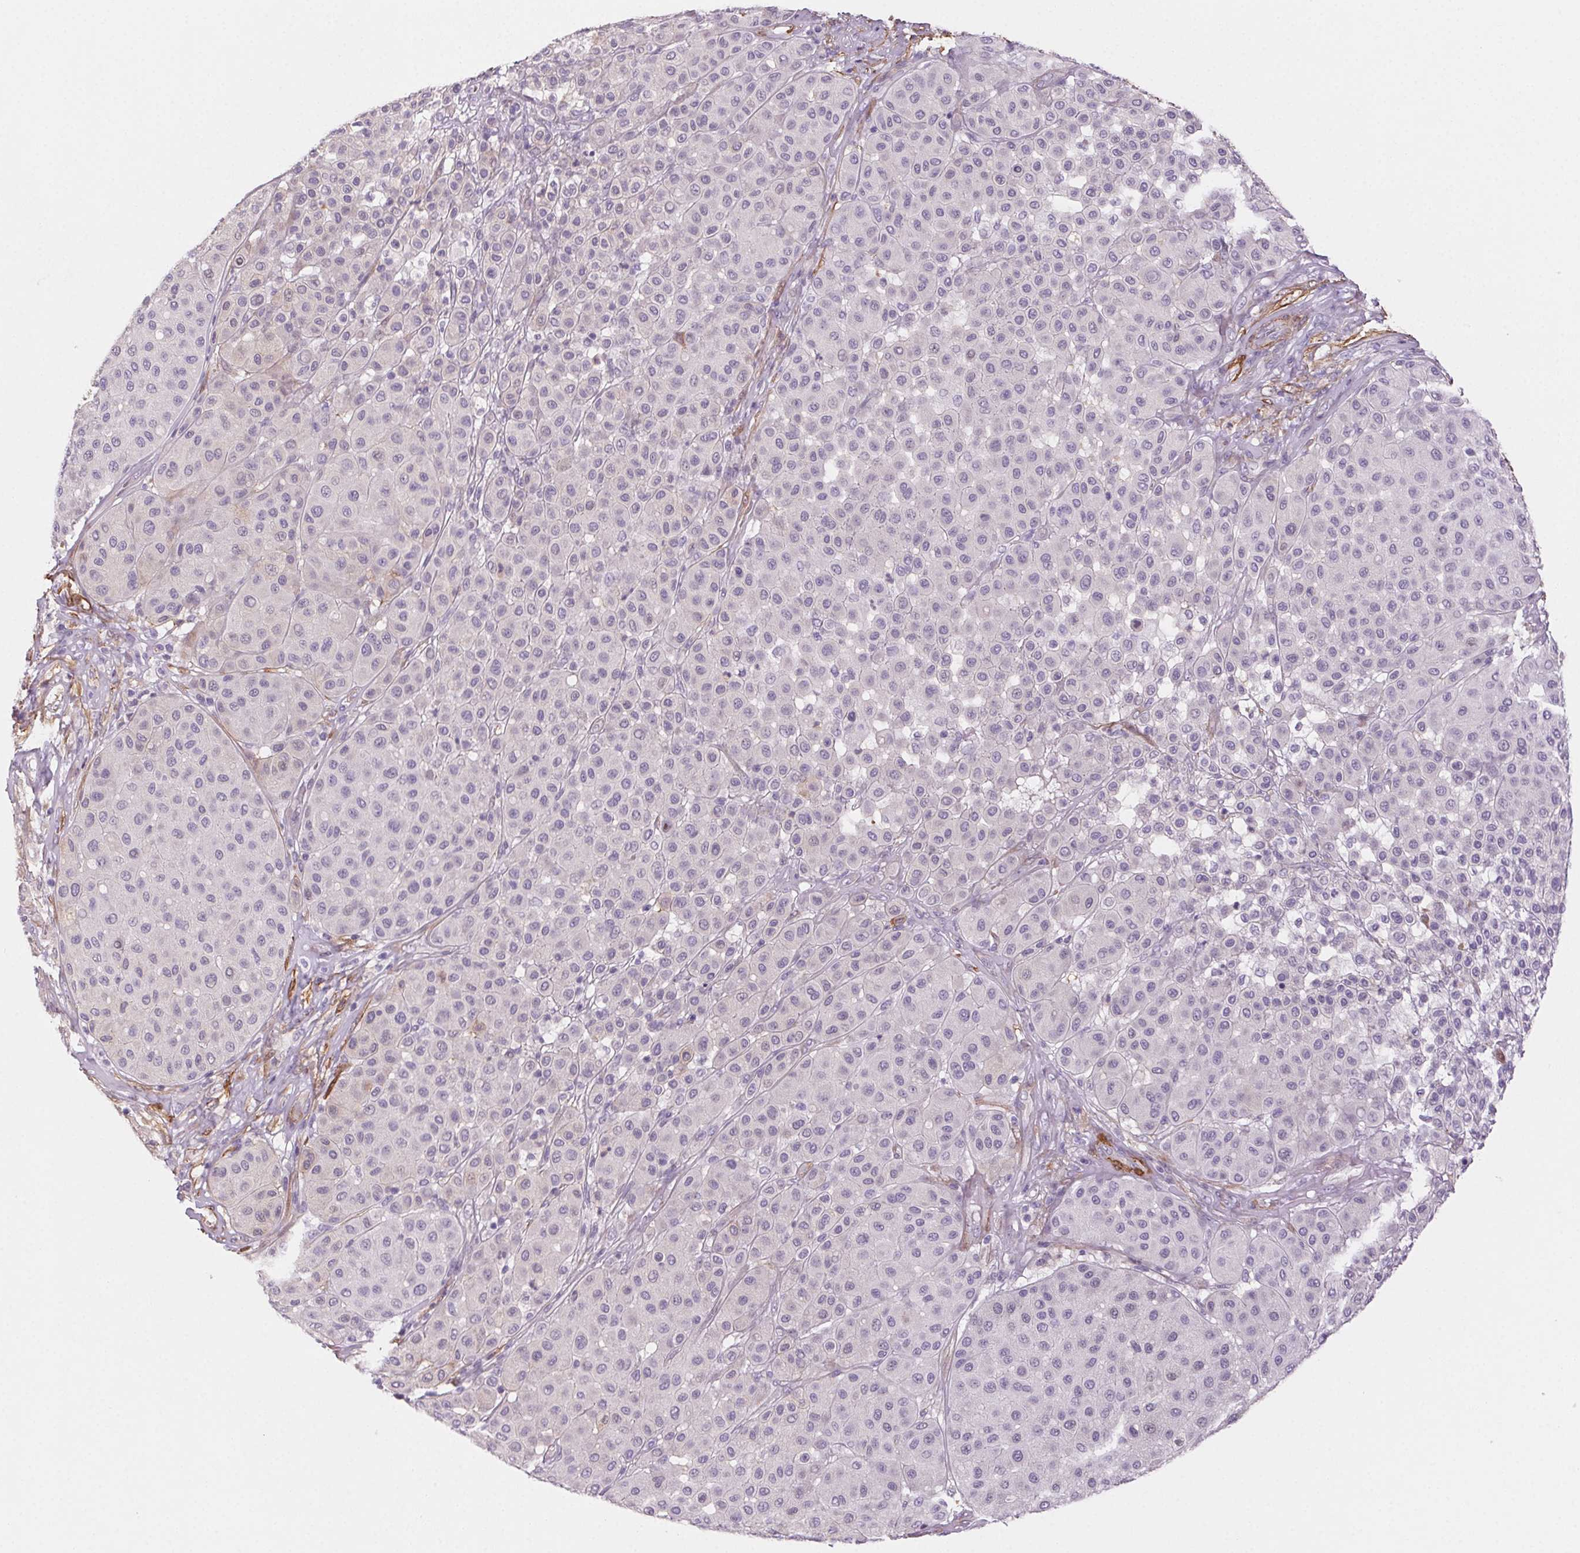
{"staining": {"intensity": "negative", "quantity": "none", "location": "none"}, "tissue": "melanoma", "cell_type": "Tumor cells", "image_type": "cancer", "snomed": [{"axis": "morphology", "description": "Malignant melanoma, Metastatic site"}, {"axis": "topography", "description": "Smooth muscle"}], "caption": "High power microscopy image of an IHC histopathology image of melanoma, revealing no significant expression in tumor cells.", "gene": "GPX8", "patient": {"sex": "male", "age": 41}}